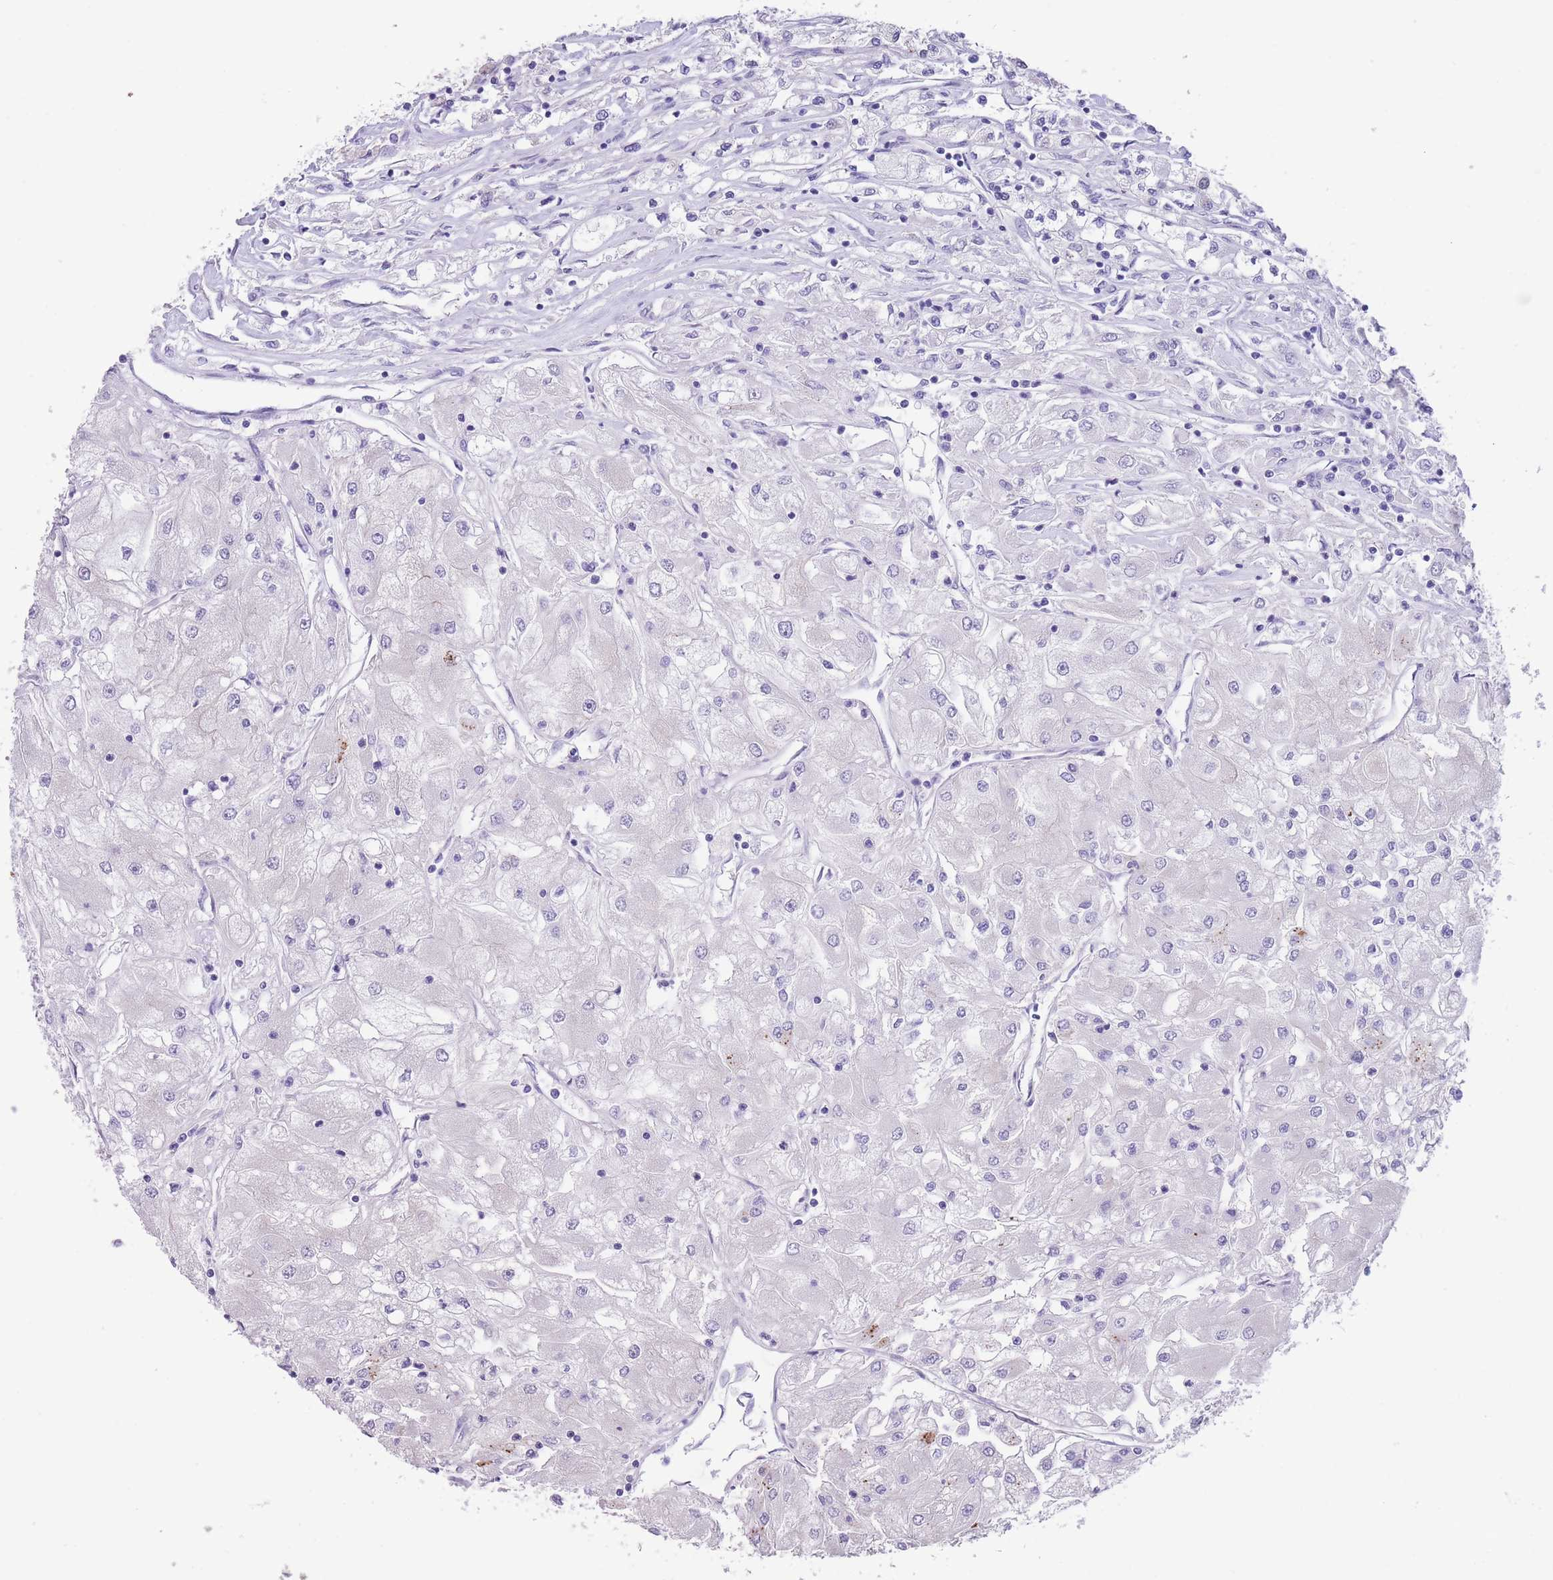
{"staining": {"intensity": "negative", "quantity": "none", "location": "none"}, "tissue": "renal cancer", "cell_type": "Tumor cells", "image_type": "cancer", "snomed": [{"axis": "morphology", "description": "Adenocarcinoma, NOS"}, {"axis": "topography", "description": "Kidney"}], "caption": "An image of adenocarcinoma (renal) stained for a protein exhibits no brown staining in tumor cells. Brightfield microscopy of immunohistochemistry (IHC) stained with DAB (3,3'-diaminobenzidine) (brown) and hematoxylin (blue), captured at high magnification.", "gene": "RAI2", "patient": {"sex": "male", "age": 80}}